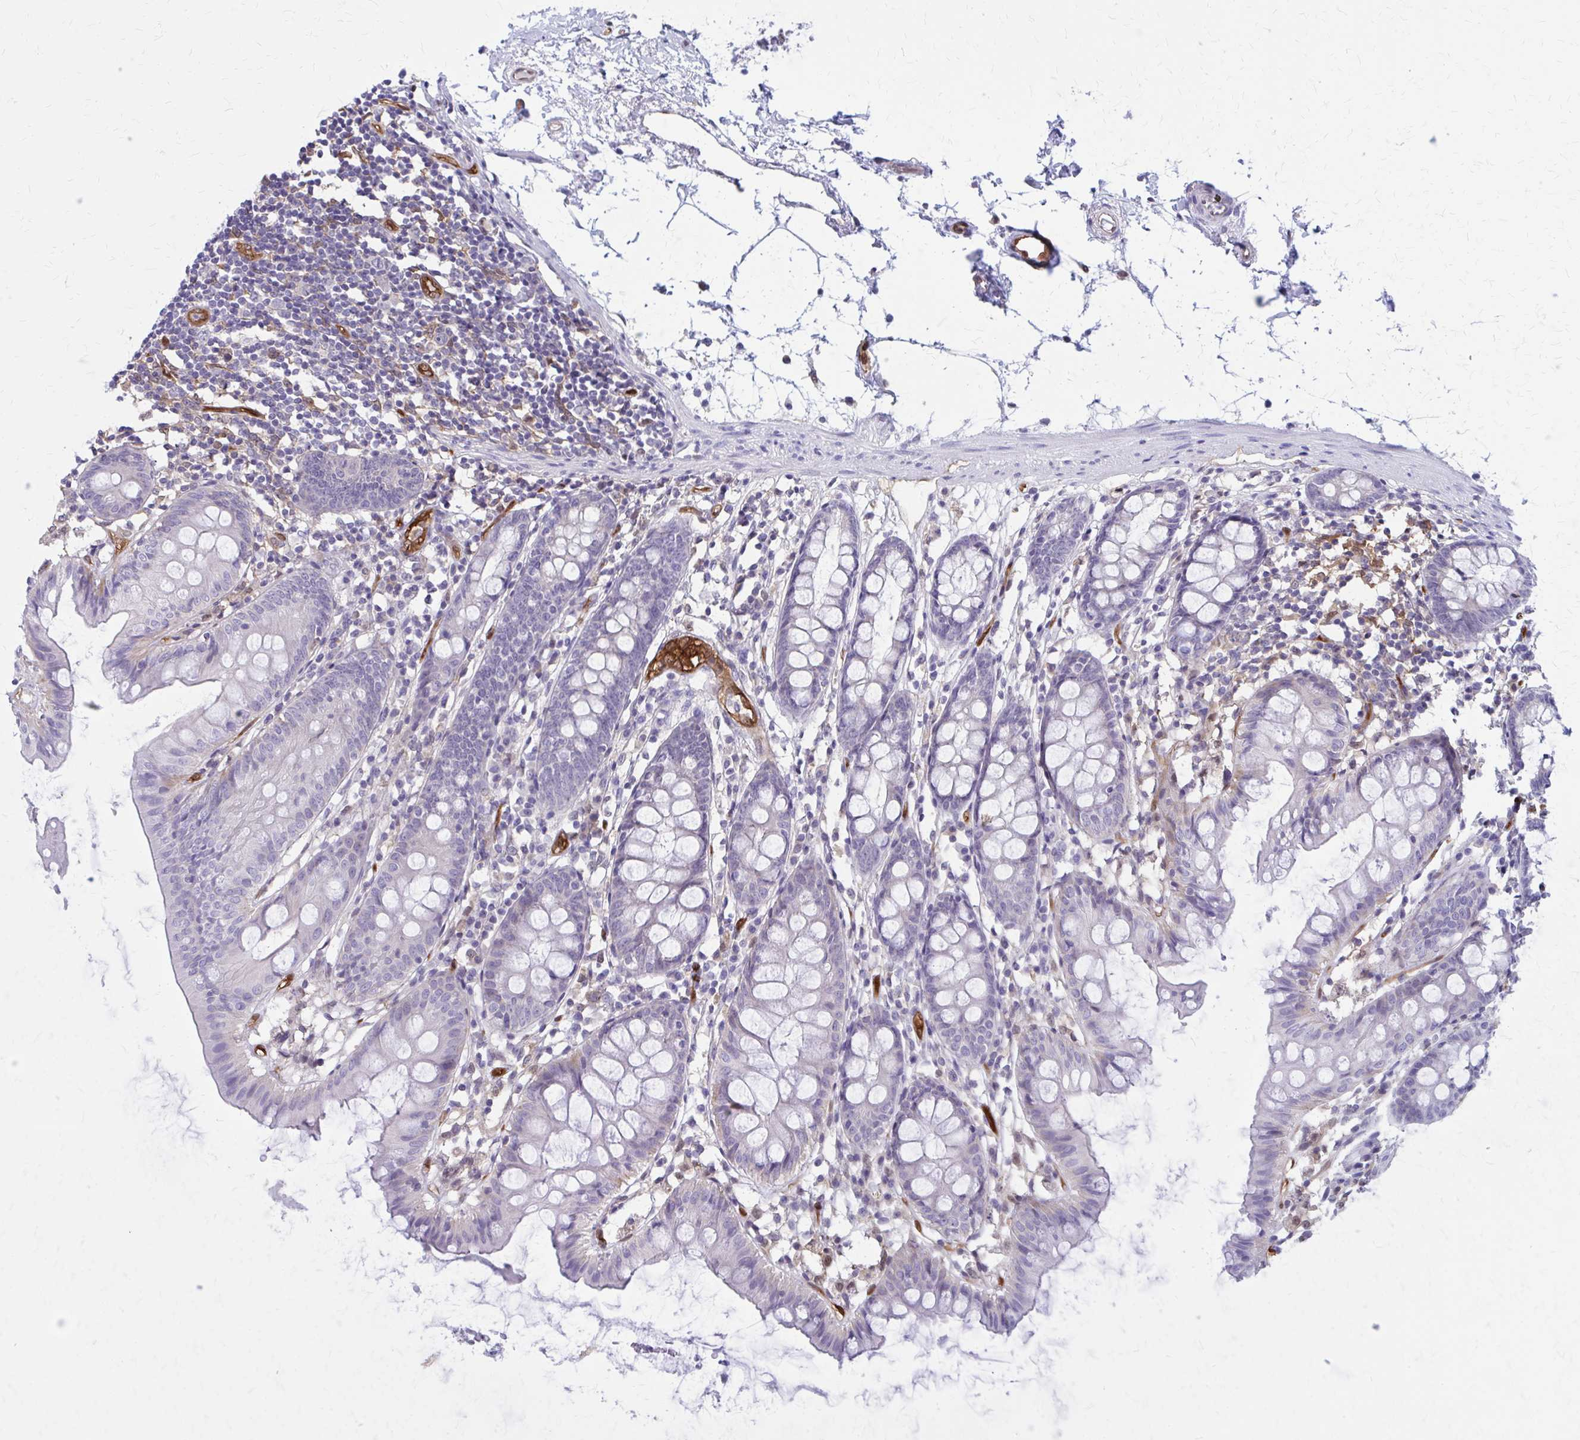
{"staining": {"intensity": "strong", "quantity": ">75%", "location": "cytoplasmic/membranous"}, "tissue": "colon", "cell_type": "Endothelial cells", "image_type": "normal", "snomed": [{"axis": "morphology", "description": "Normal tissue, NOS"}, {"axis": "topography", "description": "Colon"}], "caption": "Protein staining of unremarkable colon shows strong cytoplasmic/membranous positivity in approximately >75% of endothelial cells. Ihc stains the protein in brown and the nuclei are stained blue.", "gene": "CLIC2", "patient": {"sex": "female", "age": 84}}